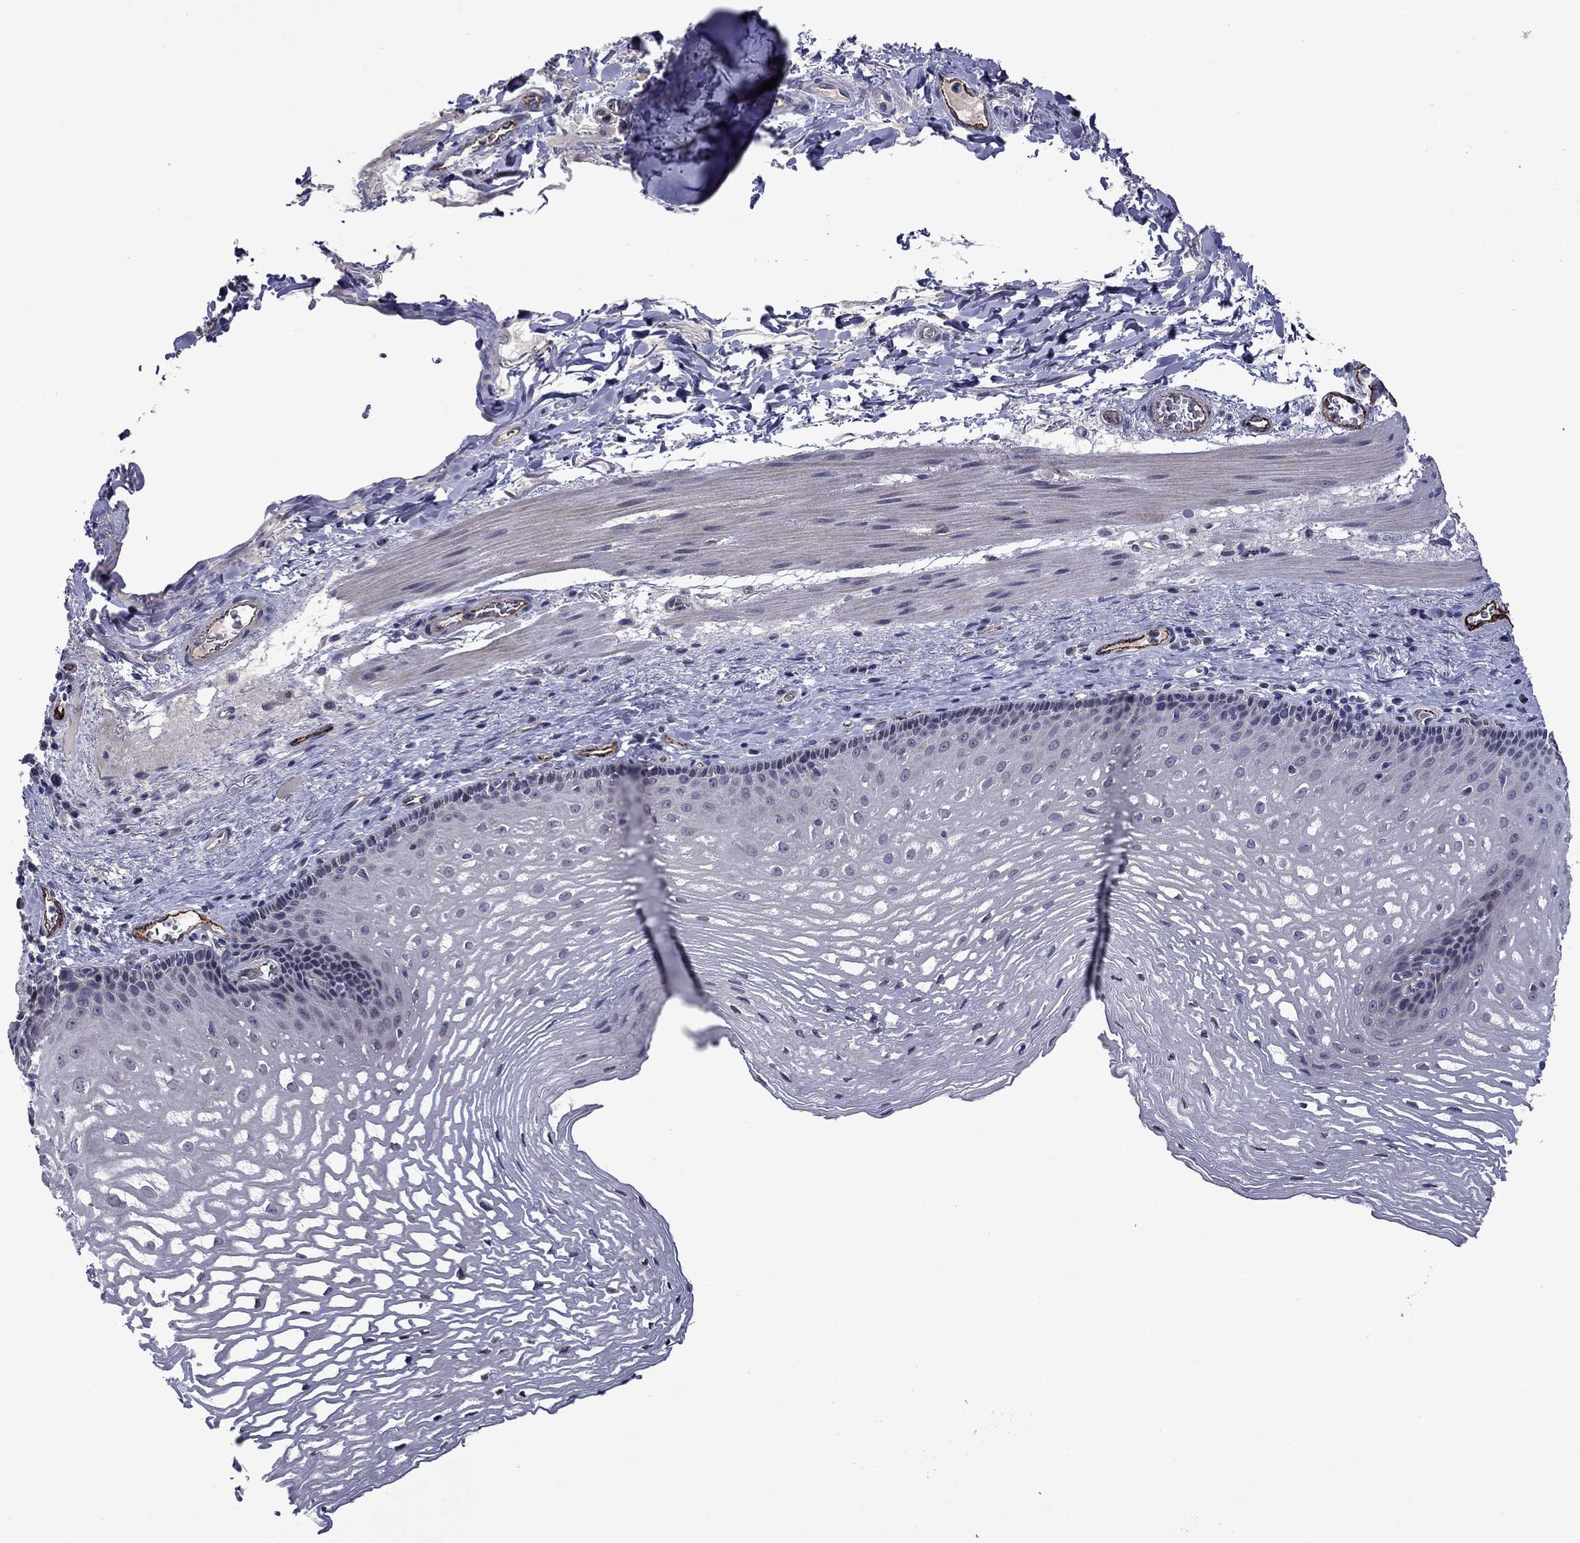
{"staining": {"intensity": "negative", "quantity": "none", "location": "none"}, "tissue": "esophagus", "cell_type": "Squamous epithelial cells", "image_type": "normal", "snomed": [{"axis": "morphology", "description": "Normal tissue, NOS"}, {"axis": "topography", "description": "Esophagus"}], "caption": "Immunohistochemistry histopathology image of benign esophagus stained for a protein (brown), which exhibits no positivity in squamous epithelial cells.", "gene": "SLITRK1", "patient": {"sex": "male", "age": 76}}